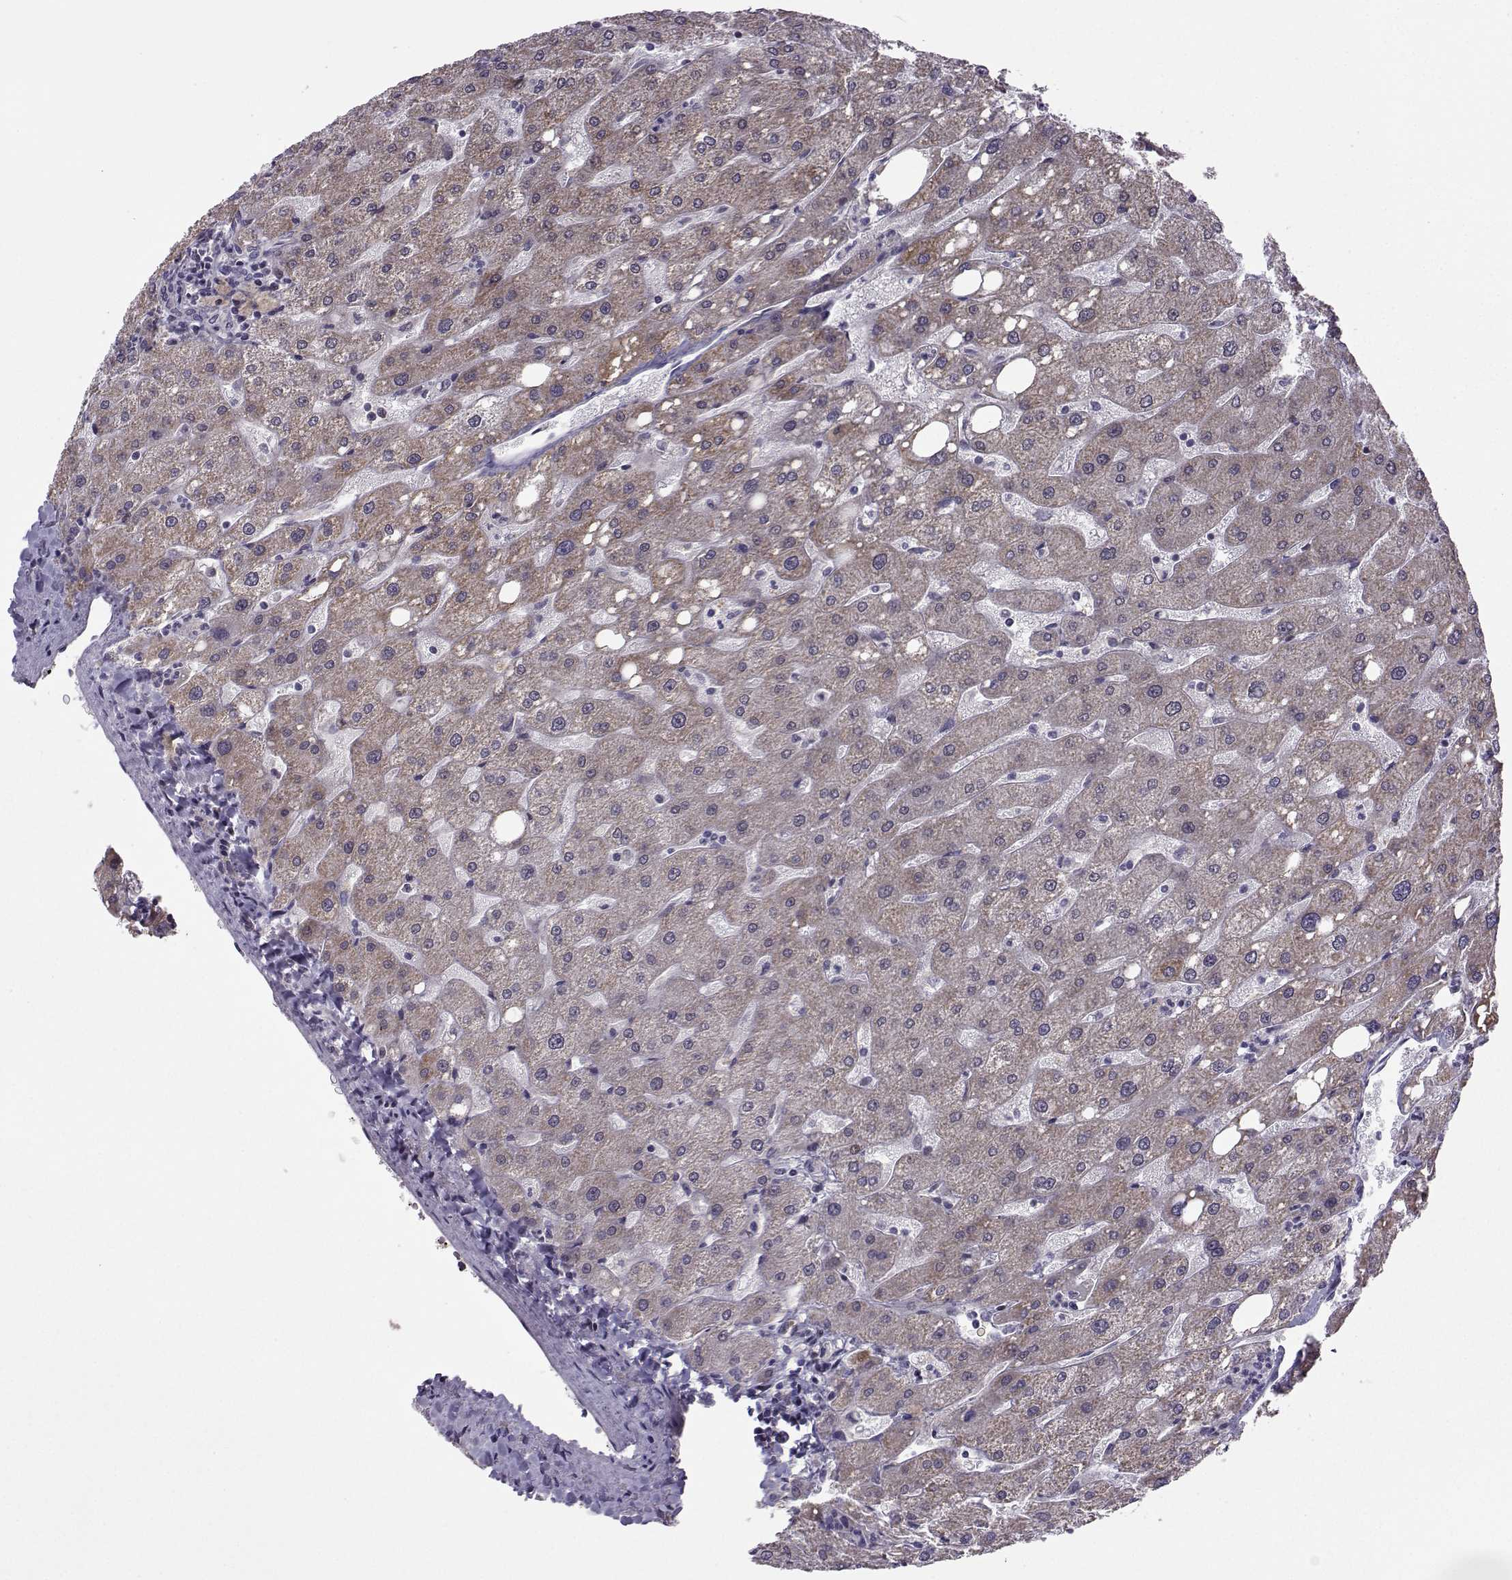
{"staining": {"intensity": "negative", "quantity": "none", "location": "none"}, "tissue": "liver", "cell_type": "Cholangiocytes", "image_type": "normal", "snomed": [{"axis": "morphology", "description": "Normal tissue, NOS"}, {"axis": "topography", "description": "Liver"}], "caption": "Cholangiocytes show no significant positivity in benign liver. (Stains: DAB (3,3'-diaminobenzidine) IHC with hematoxylin counter stain, Microscopy: brightfield microscopy at high magnification).", "gene": "NECAB3", "patient": {"sex": "male", "age": 67}}